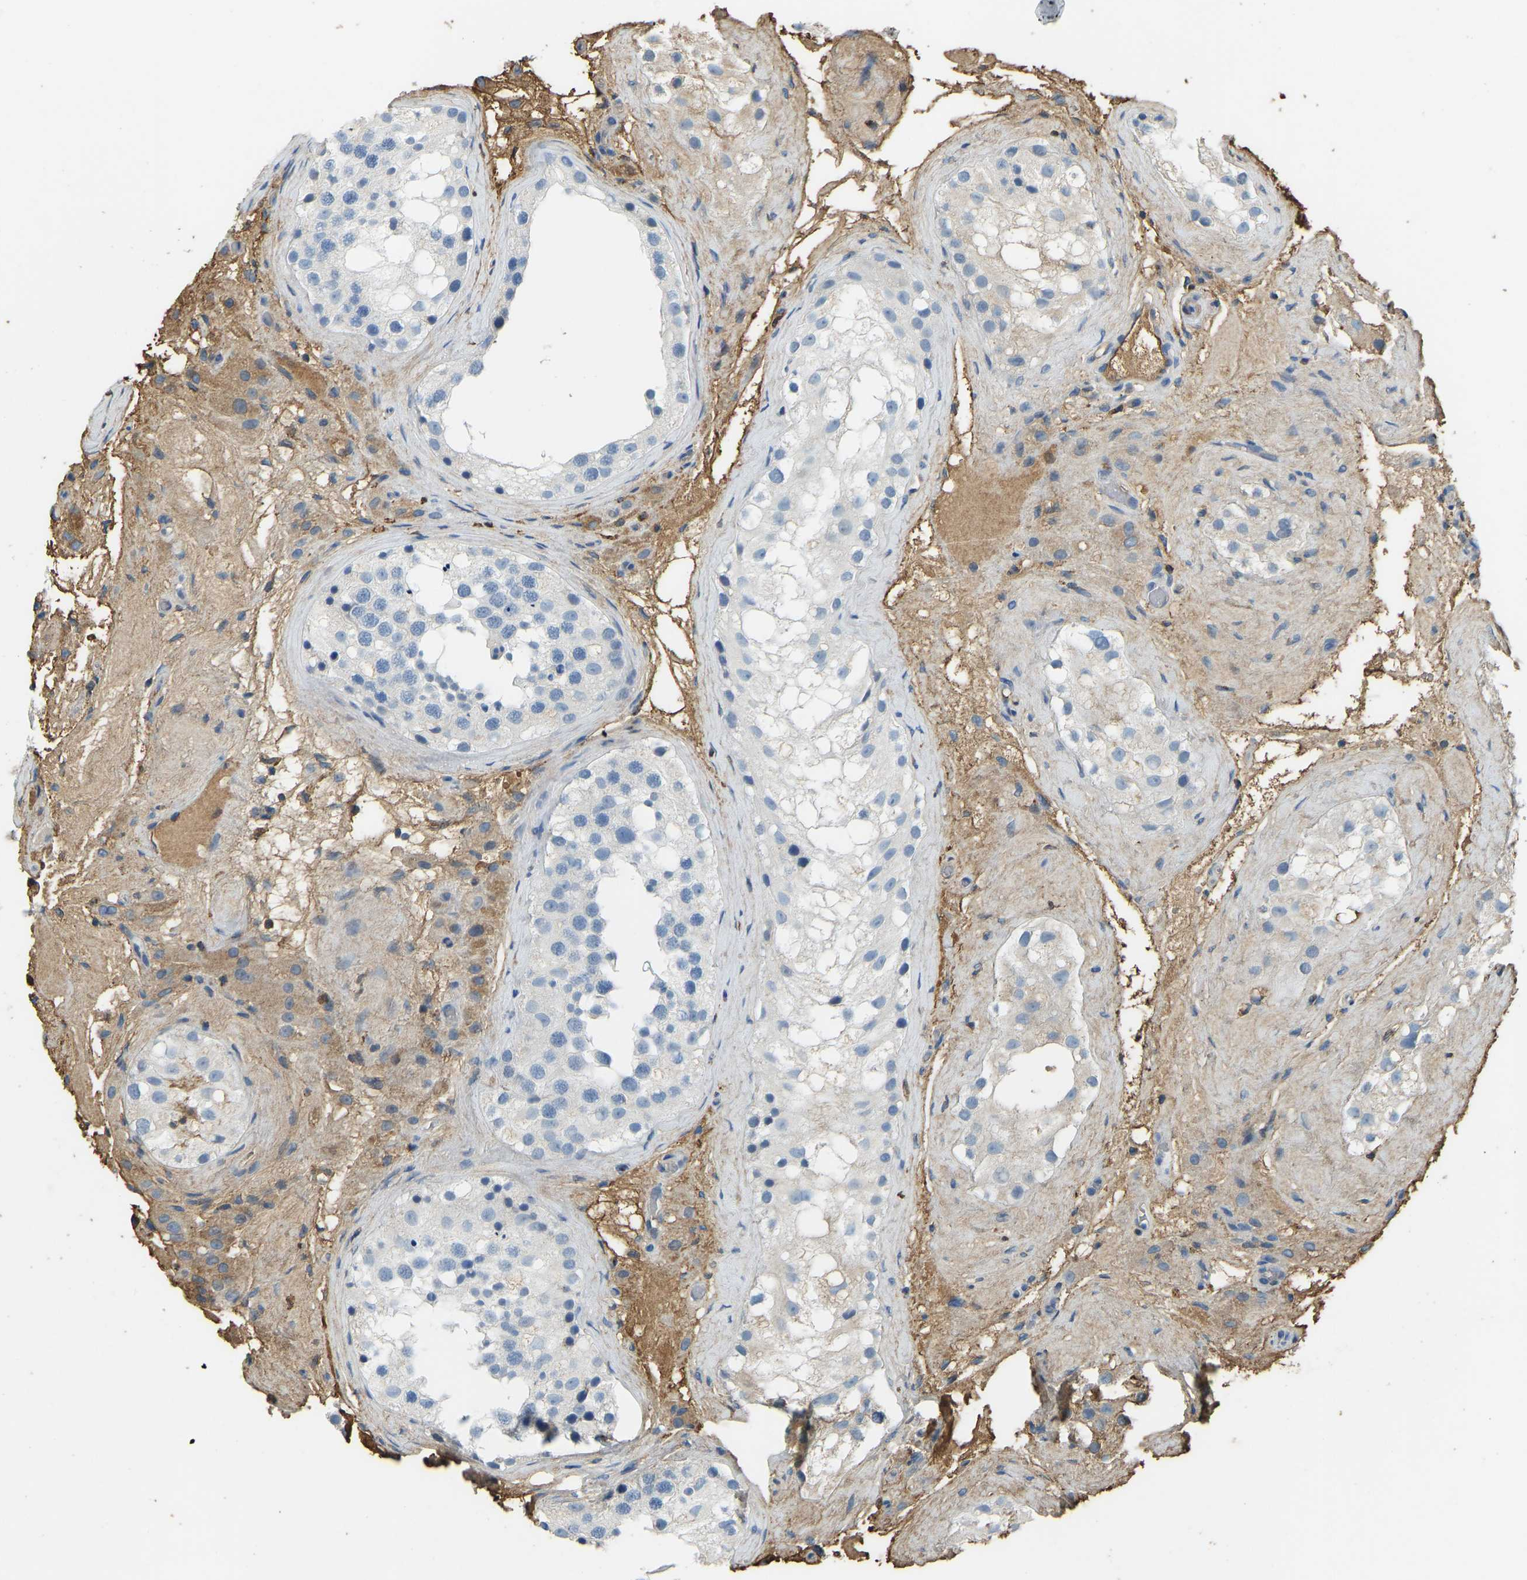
{"staining": {"intensity": "negative", "quantity": "none", "location": "none"}, "tissue": "testis", "cell_type": "Cells in seminiferous ducts", "image_type": "normal", "snomed": [{"axis": "morphology", "description": "Normal tissue, NOS"}, {"axis": "morphology", "description": "Seminoma, NOS"}, {"axis": "topography", "description": "Testis"}], "caption": "This is an immunohistochemistry photomicrograph of unremarkable testis. There is no positivity in cells in seminiferous ducts.", "gene": "THBS4", "patient": {"sex": "male", "age": 71}}